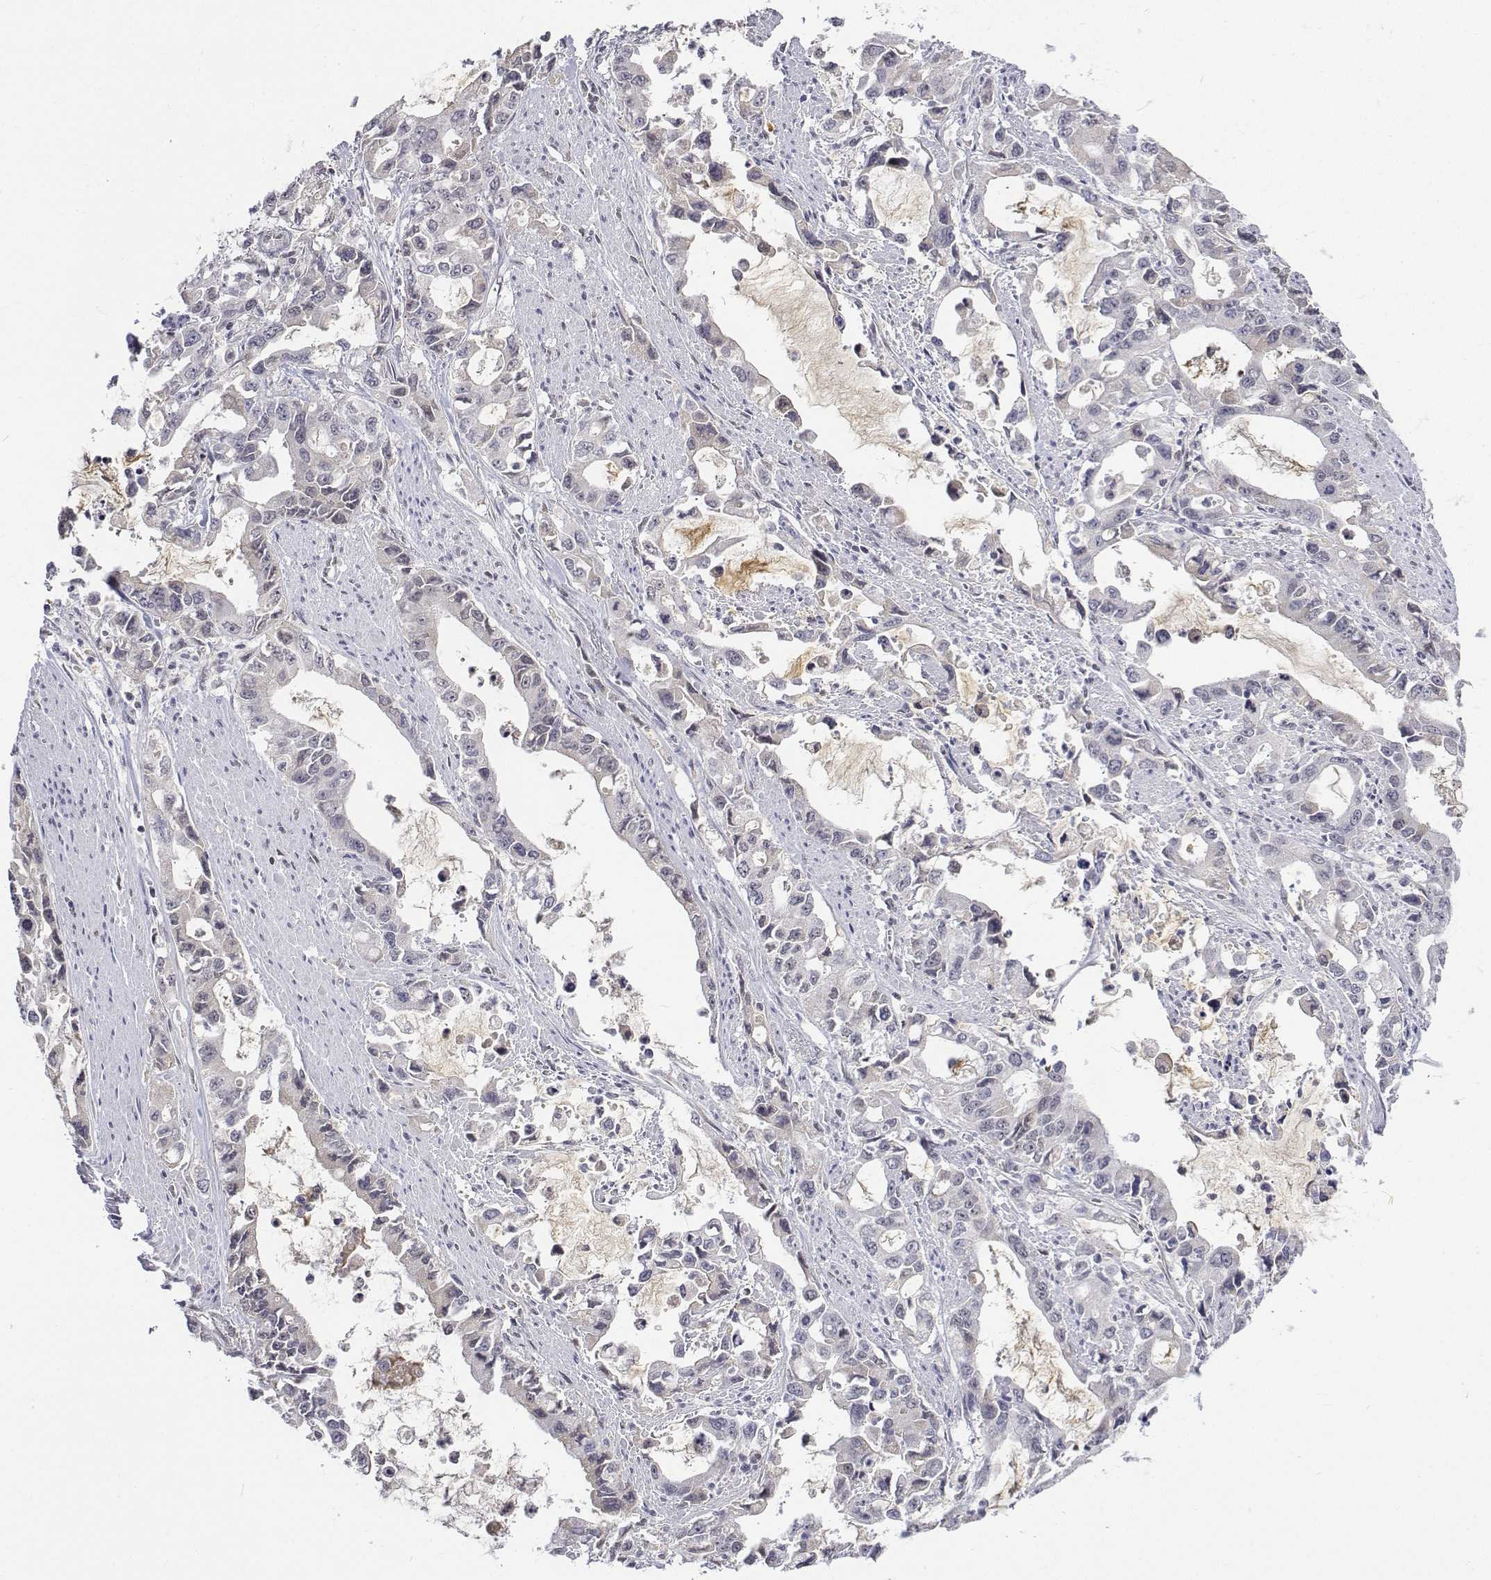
{"staining": {"intensity": "negative", "quantity": "none", "location": "none"}, "tissue": "stomach cancer", "cell_type": "Tumor cells", "image_type": "cancer", "snomed": [{"axis": "morphology", "description": "Adenocarcinoma, NOS"}, {"axis": "topography", "description": "Stomach, upper"}], "caption": "An immunohistochemistry (IHC) photomicrograph of adenocarcinoma (stomach) is shown. There is no staining in tumor cells of adenocarcinoma (stomach).", "gene": "ATRX", "patient": {"sex": "male", "age": 85}}